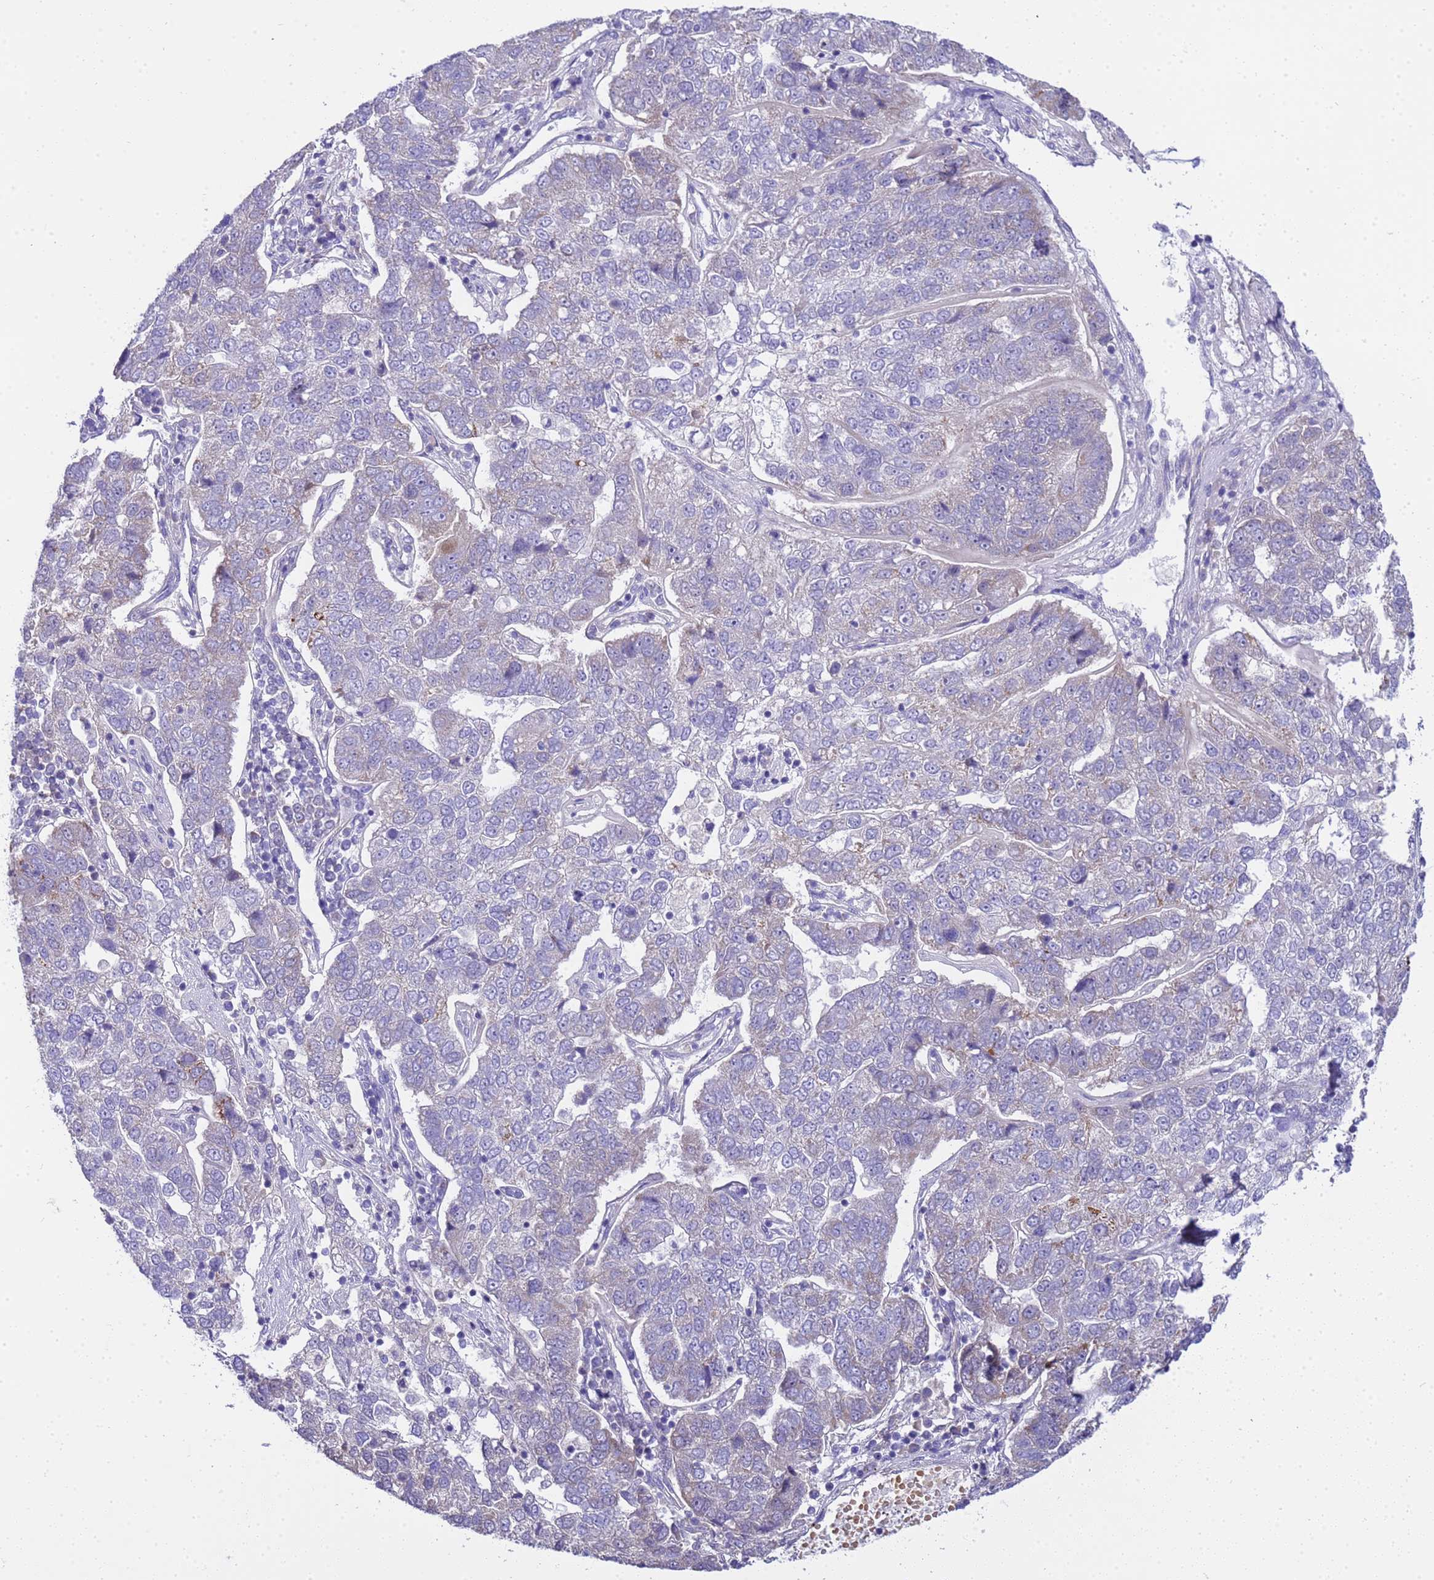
{"staining": {"intensity": "negative", "quantity": "none", "location": "none"}, "tissue": "pancreatic cancer", "cell_type": "Tumor cells", "image_type": "cancer", "snomed": [{"axis": "morphology", "description": "Adenocarcinoma, NOS"}, {"axis": "topography", "description": "Pancreas"}], "caption": "A photomicrograph of human pancreatic cancer (adenocarcinoma) is negative for staining in tumor cells.", "gene": "RIPPLY2", "patient": {"sex": "female", "age": 61}}